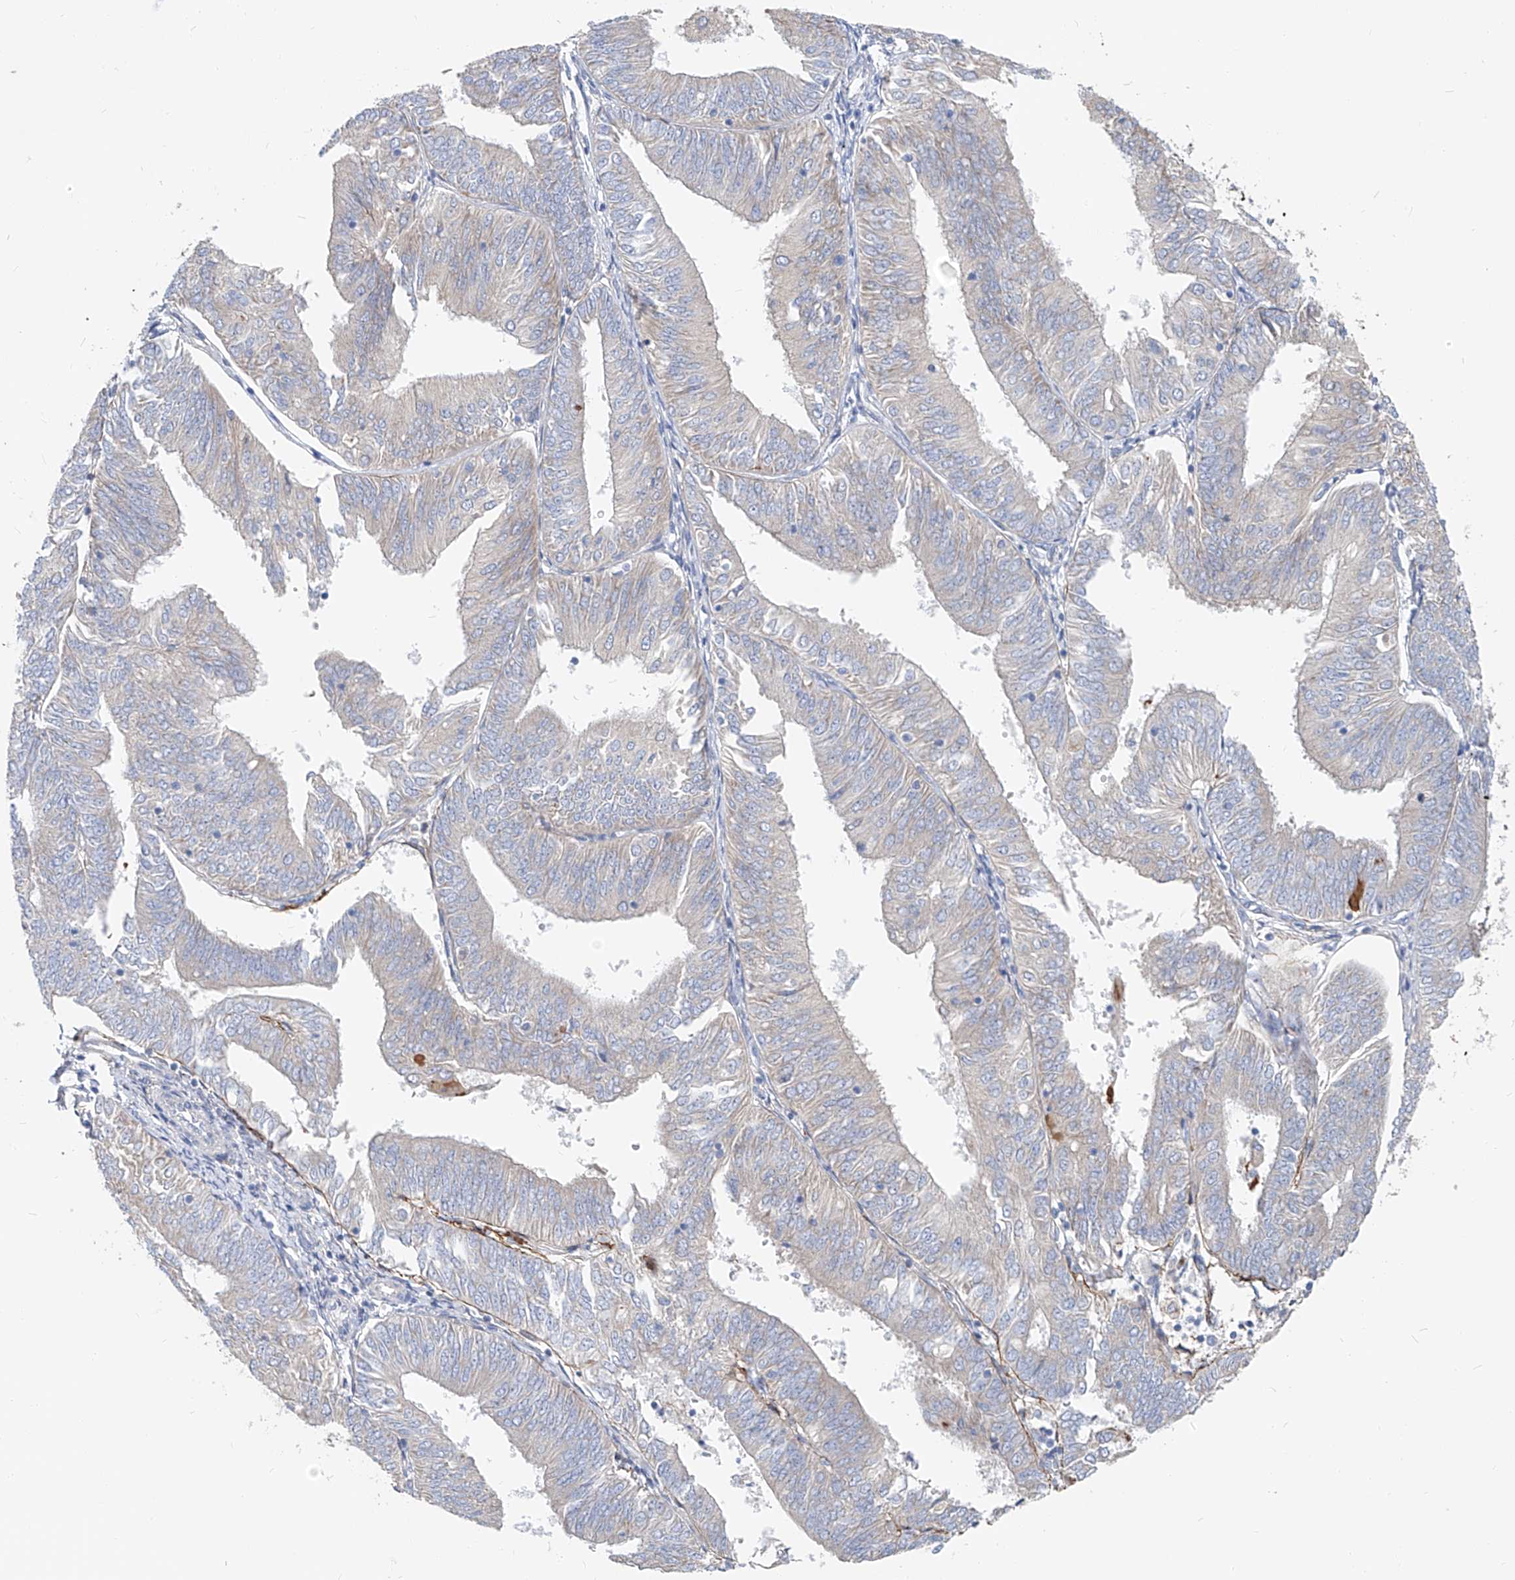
{"staining": {"intensity": "weak", "quantity": "<25%", "location": "cytoplasmic/membranous"}, "tissue": "endometrial cancer", "cell_type": "Tumor cells", "image_type": "cancer", "snomed": [{"axis": "morphology", "description": "Adenocarcinoma, NOS"}, {"axis": "topography", "description": "Endometrium"}], "caption": "There is no significant positivity in tumor cells of endometrial adenocarcinoma.", "gene": "UFL1", "patient": {"sex": "female", "age": 58}}